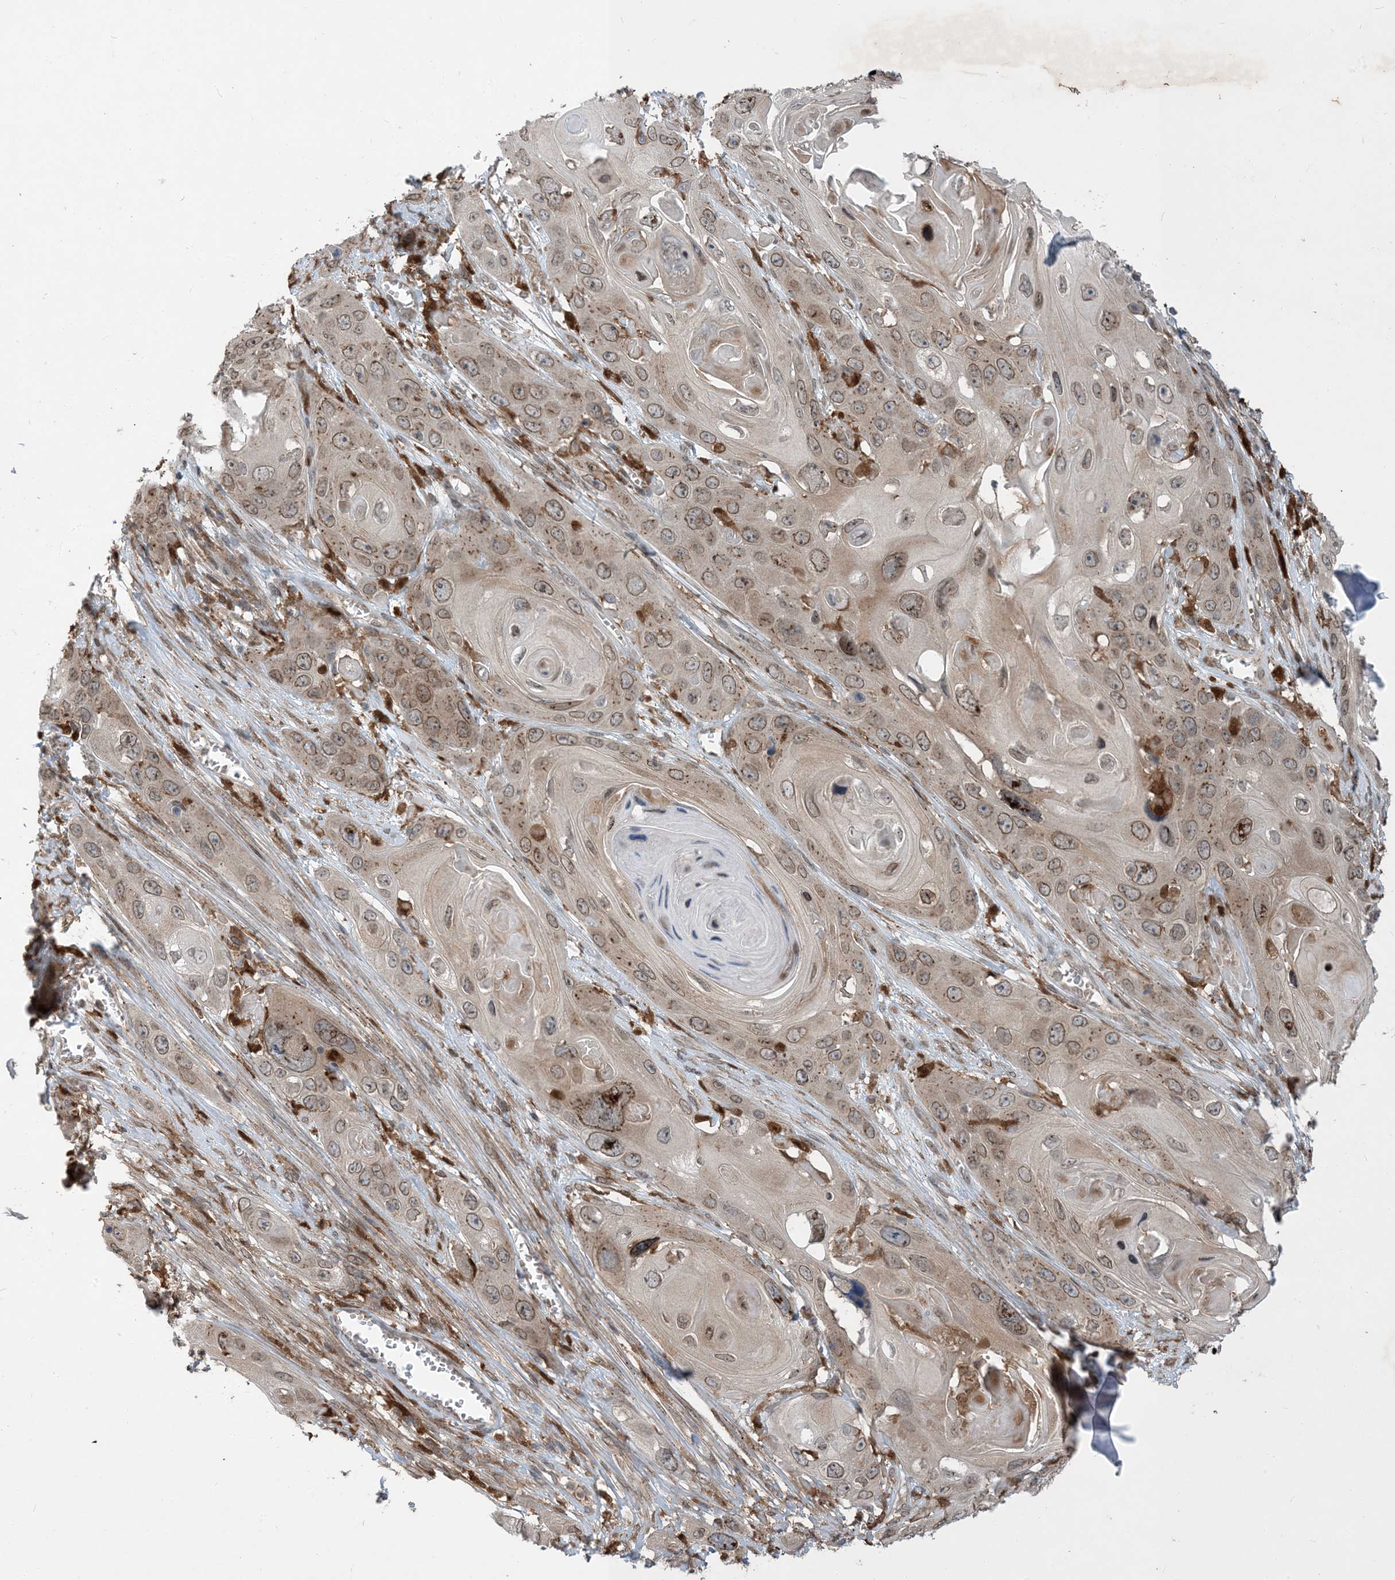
{"staining": {"intensity": "weak", "quantity": ">75%", "location": "cytoplasmic/membranous,nuclear"}, "tissue": "skin cancer", "cell_type": "Tumor cells", "image_type": "cancer", "snomed": [{"axis": "morphology", "description": "Squamous cell carcinoma, NOS"}, {"axis": "topography", "description": "Skin"}], "caption": "A brown stain labels weak cytoplasmic/membranous and nuclear expression of a protein in human skin squamous cell carcinoma tumor cells. (Stains: DAB in brown, nuclei in blue, Microscopy: brightfield microscopy at high magnification).", "gene": "NAGK", "patient": {"sex": "male", "age": 55}}